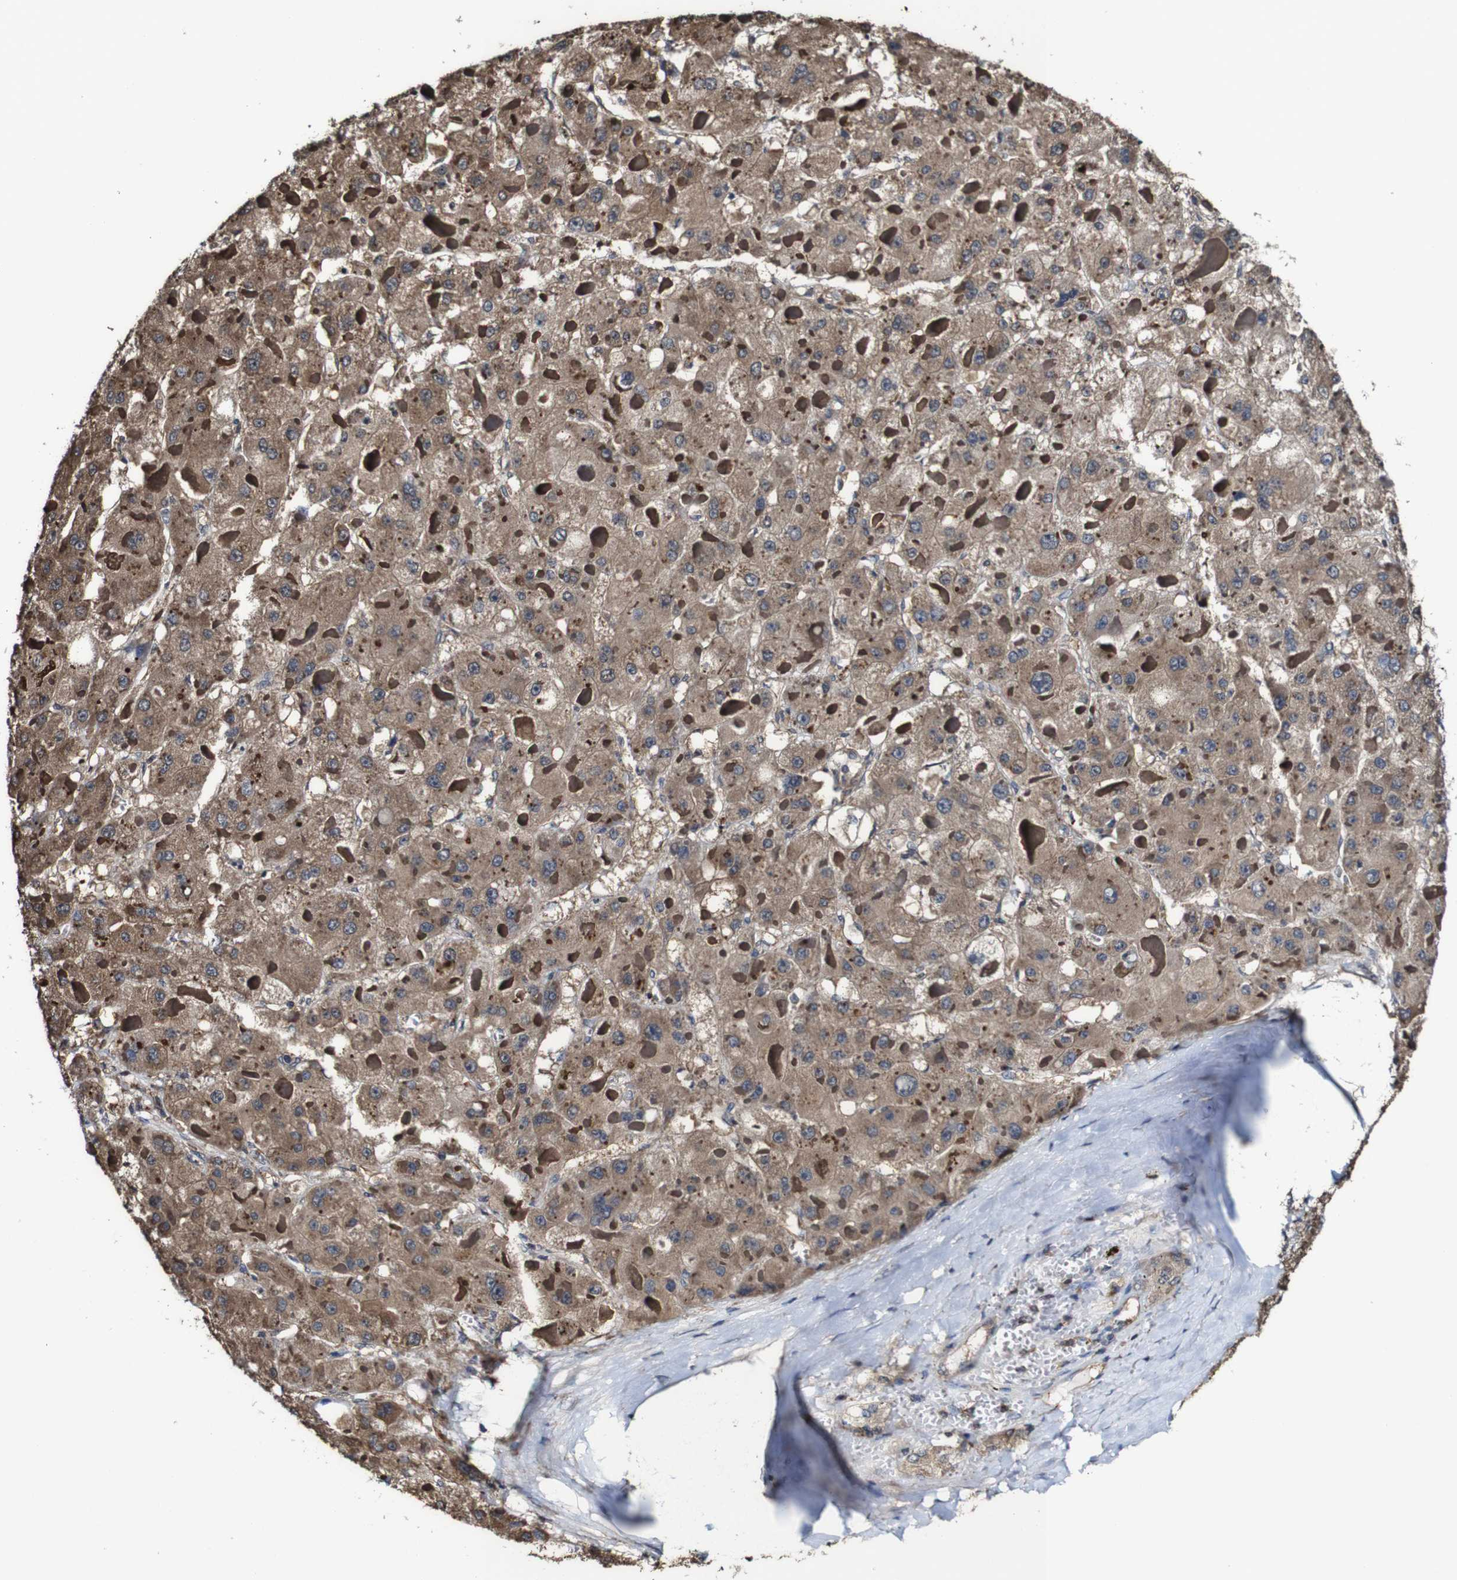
{"staining": {"intensity": "moderate", "quantity": ">75%", "location": "cytoplasmic/membranous"}, "tissue": "liver cancer", "cell_type": "Tumor cells", "image_type": "cancer", "snomed": [{"axis": "morphology", "description": "Carcinoma, Hepatocellular, NOS"}, {"axis": "topography", "description": "Liver"}], "caption": "This histopathology image displays liver hepatocellular carcinoma stained with IHC to label a protein in brown. The cytoplasmic/membranous of tumor cells show moderate positivity for the protein. Nuclei are counter-stained blue.", "gene": "PTPRR", "patient": {"sex": "female", "age": 73}}